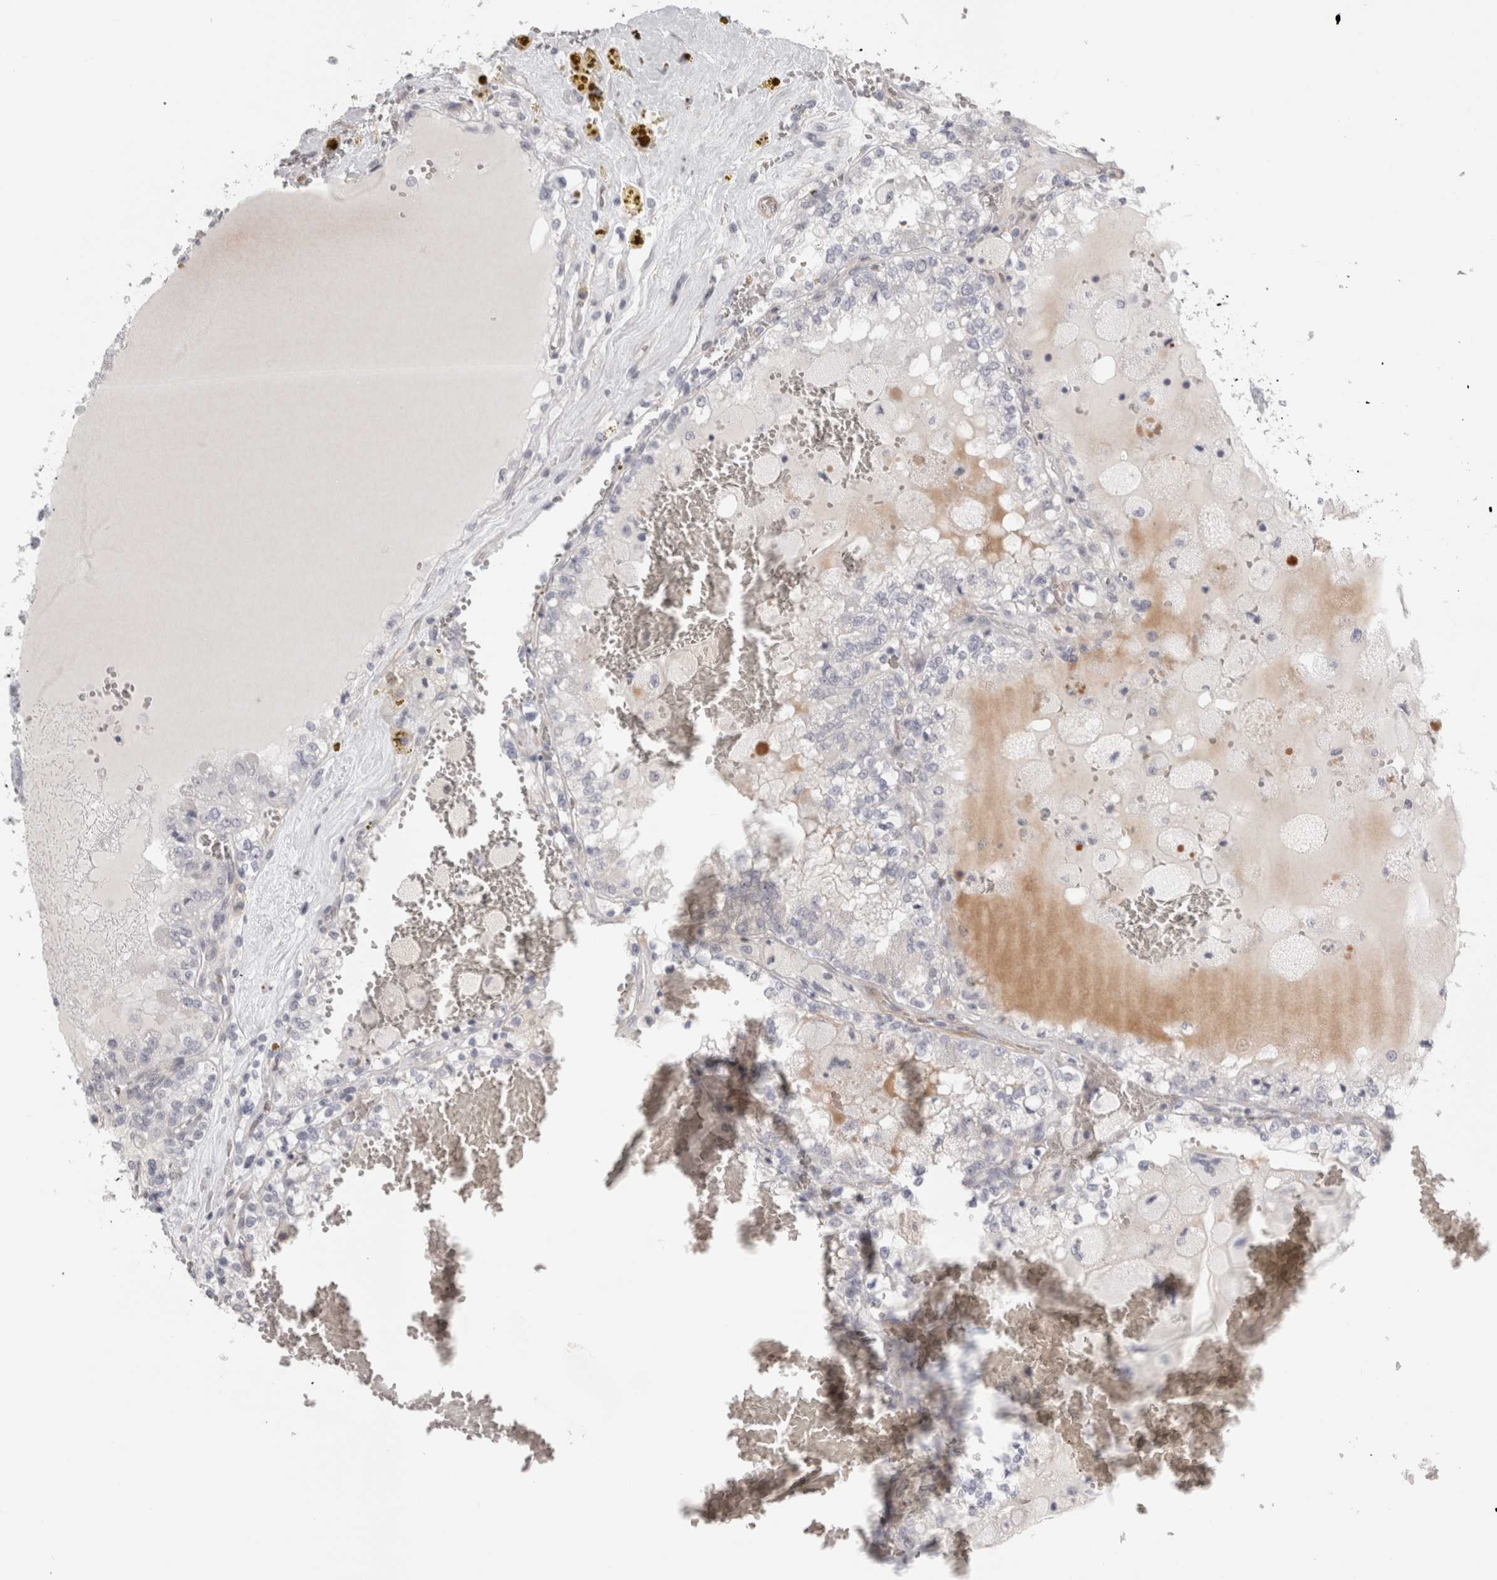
{"staining": {"intensity": "negative", "quantity": "none", "location": "none"}, "tissue": "renal cancer", "cell_type": "Tumor cells", "image_type": "cancer", "snomed": [{"axis": "morphology", "description": "Adenocarcinoma, NOS"}, {"axis": "topography", "description": "Kidney"}], "caption": "This is a photomicrograph of IHC staining of renal adenocarcinoma, which shows no staining in tumor cells.", "gene": "FBLIM1", "patient": {"sex": "female", "age": 56}}